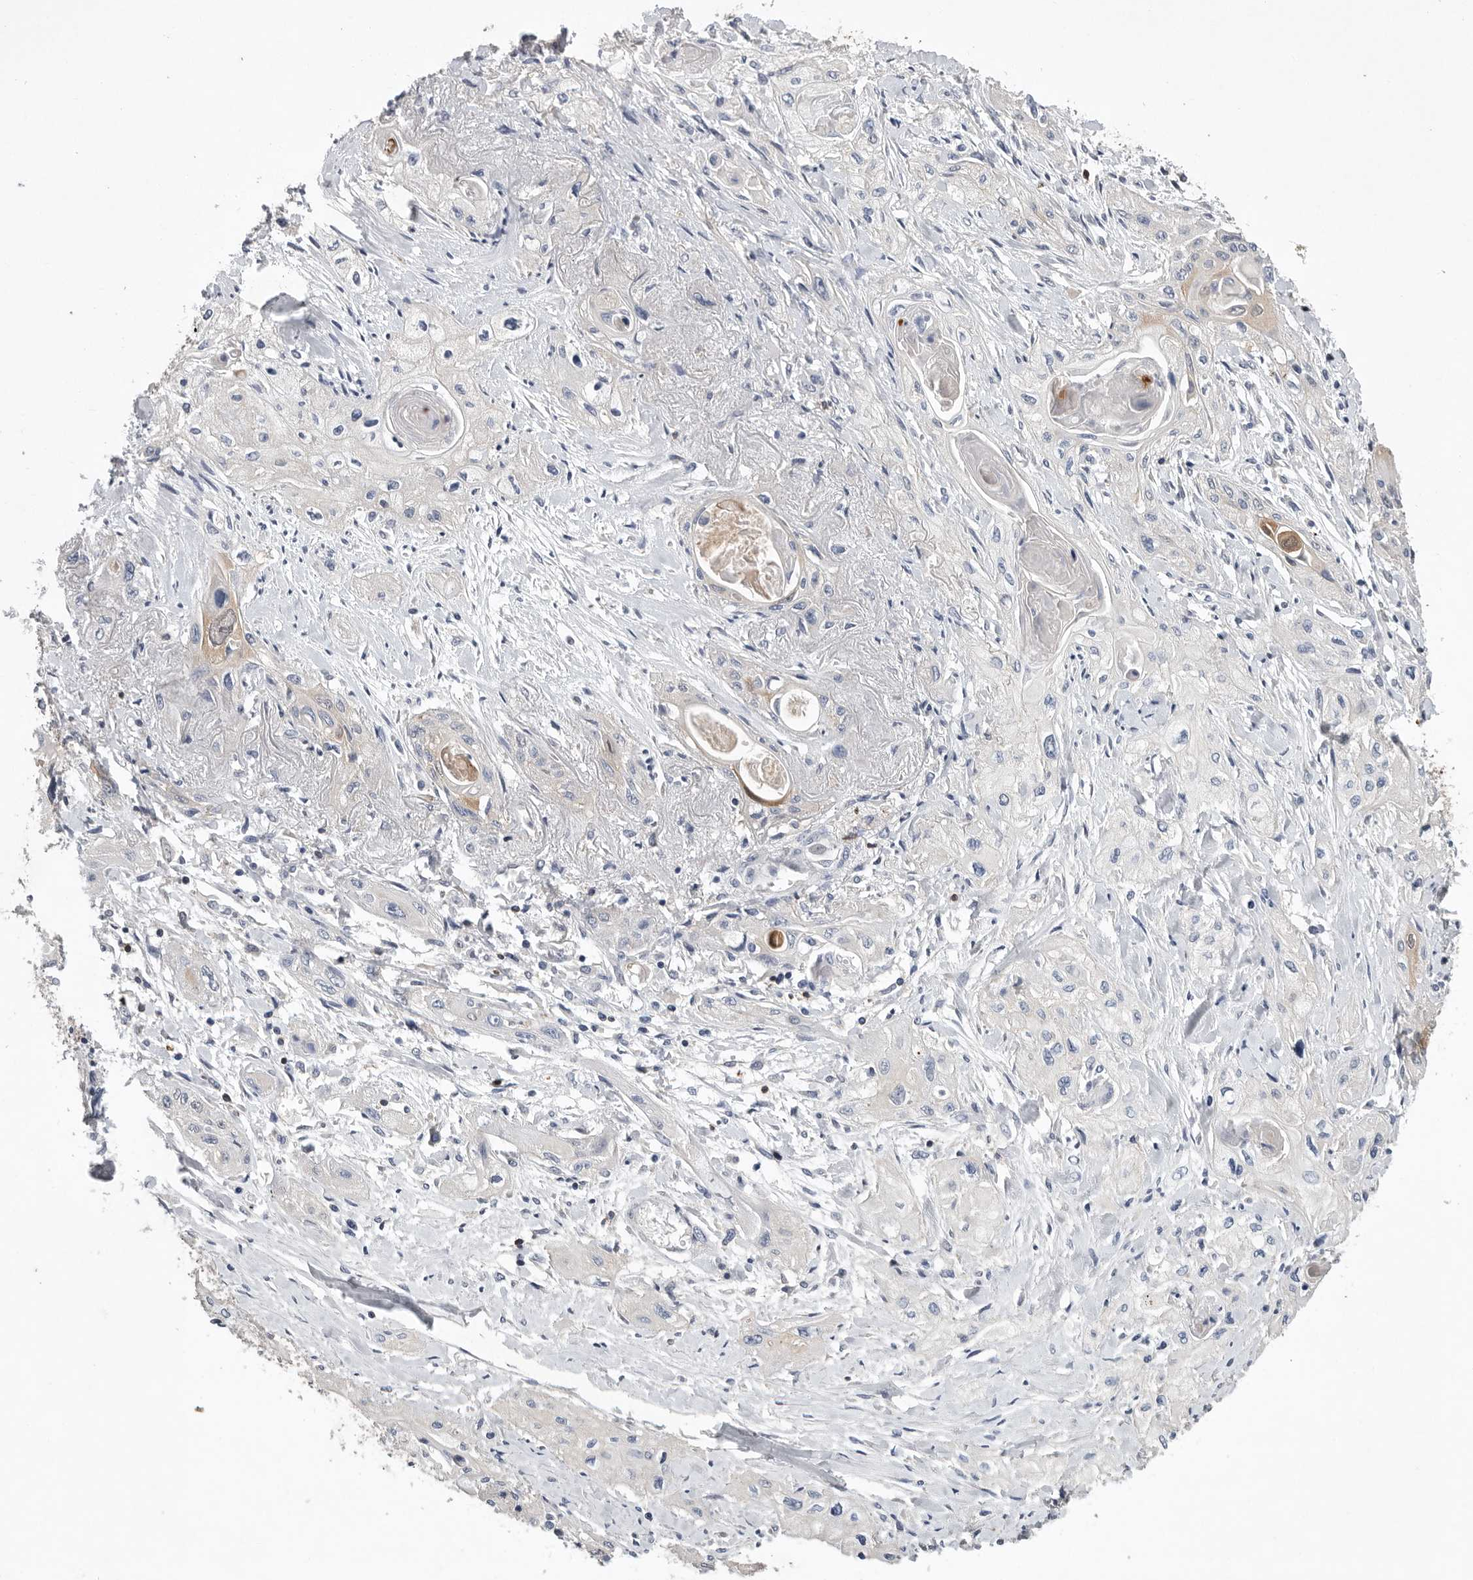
{"staining": {"intensity": "negative", "quantity": "none", "location": "none"}, "tissue": "lung cancer", "cell_type": "Tumor cells", "image_type": "cancer", "snomed": [{"axis": "morphology", "description": "Squamous cell carcinoma, NOS"}, {"axis": "topography", "description": "Lung"}], "caption": "IHC photomicrograph of squamous cell carcinoma (lung) stained for a protein (brown), which reveals no positivity in tumor cells.", "gene": "PDCD4", "patient": {"sex": "female", "age": 47}}